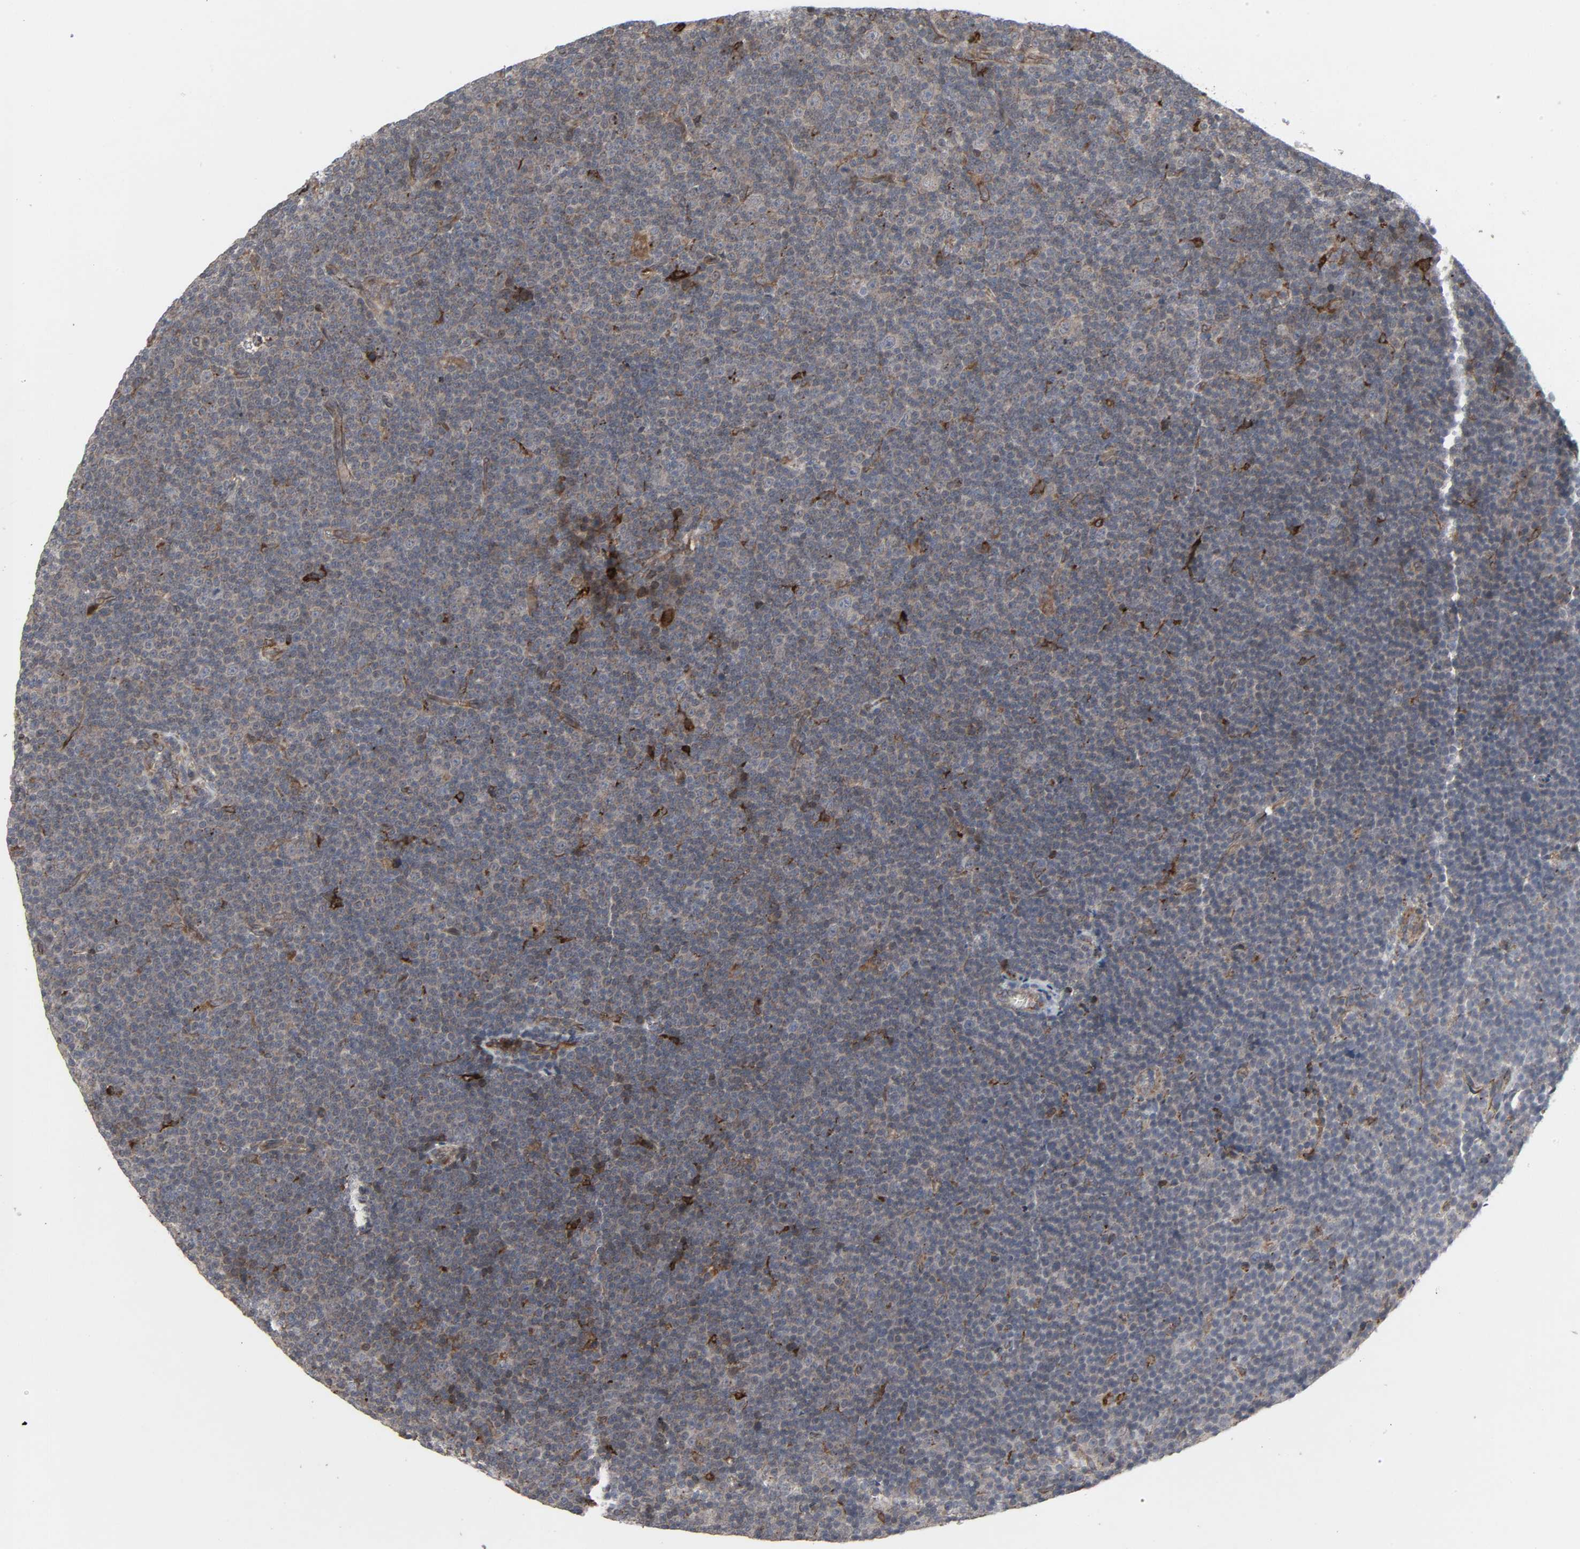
{"staining": {"intensity": "moderate", "quantity": "<25%", "location": "cytoplasmic/membranous"}, "tissue": "lymphoma", "cell_type": "Tumor cells", "image_type": "cancer", "snomed": [{"axis": "morphology", "description": "Malignant lymphoma, non-Hodgkin's type, Low grade"}, {"axis": "topography", "description": "Lymph node"}], "caption": "The image demonstrates immunohistochemical staining of lymphoma. There is moderate cytoplasmic/membranous staining is identified in approximately <25% of tumor cells. The protein of interest is shown in brown color, while the nuclei are stained blue.", "gene": "ADCY4", "patient": {"sex": "female", "age": 67}}